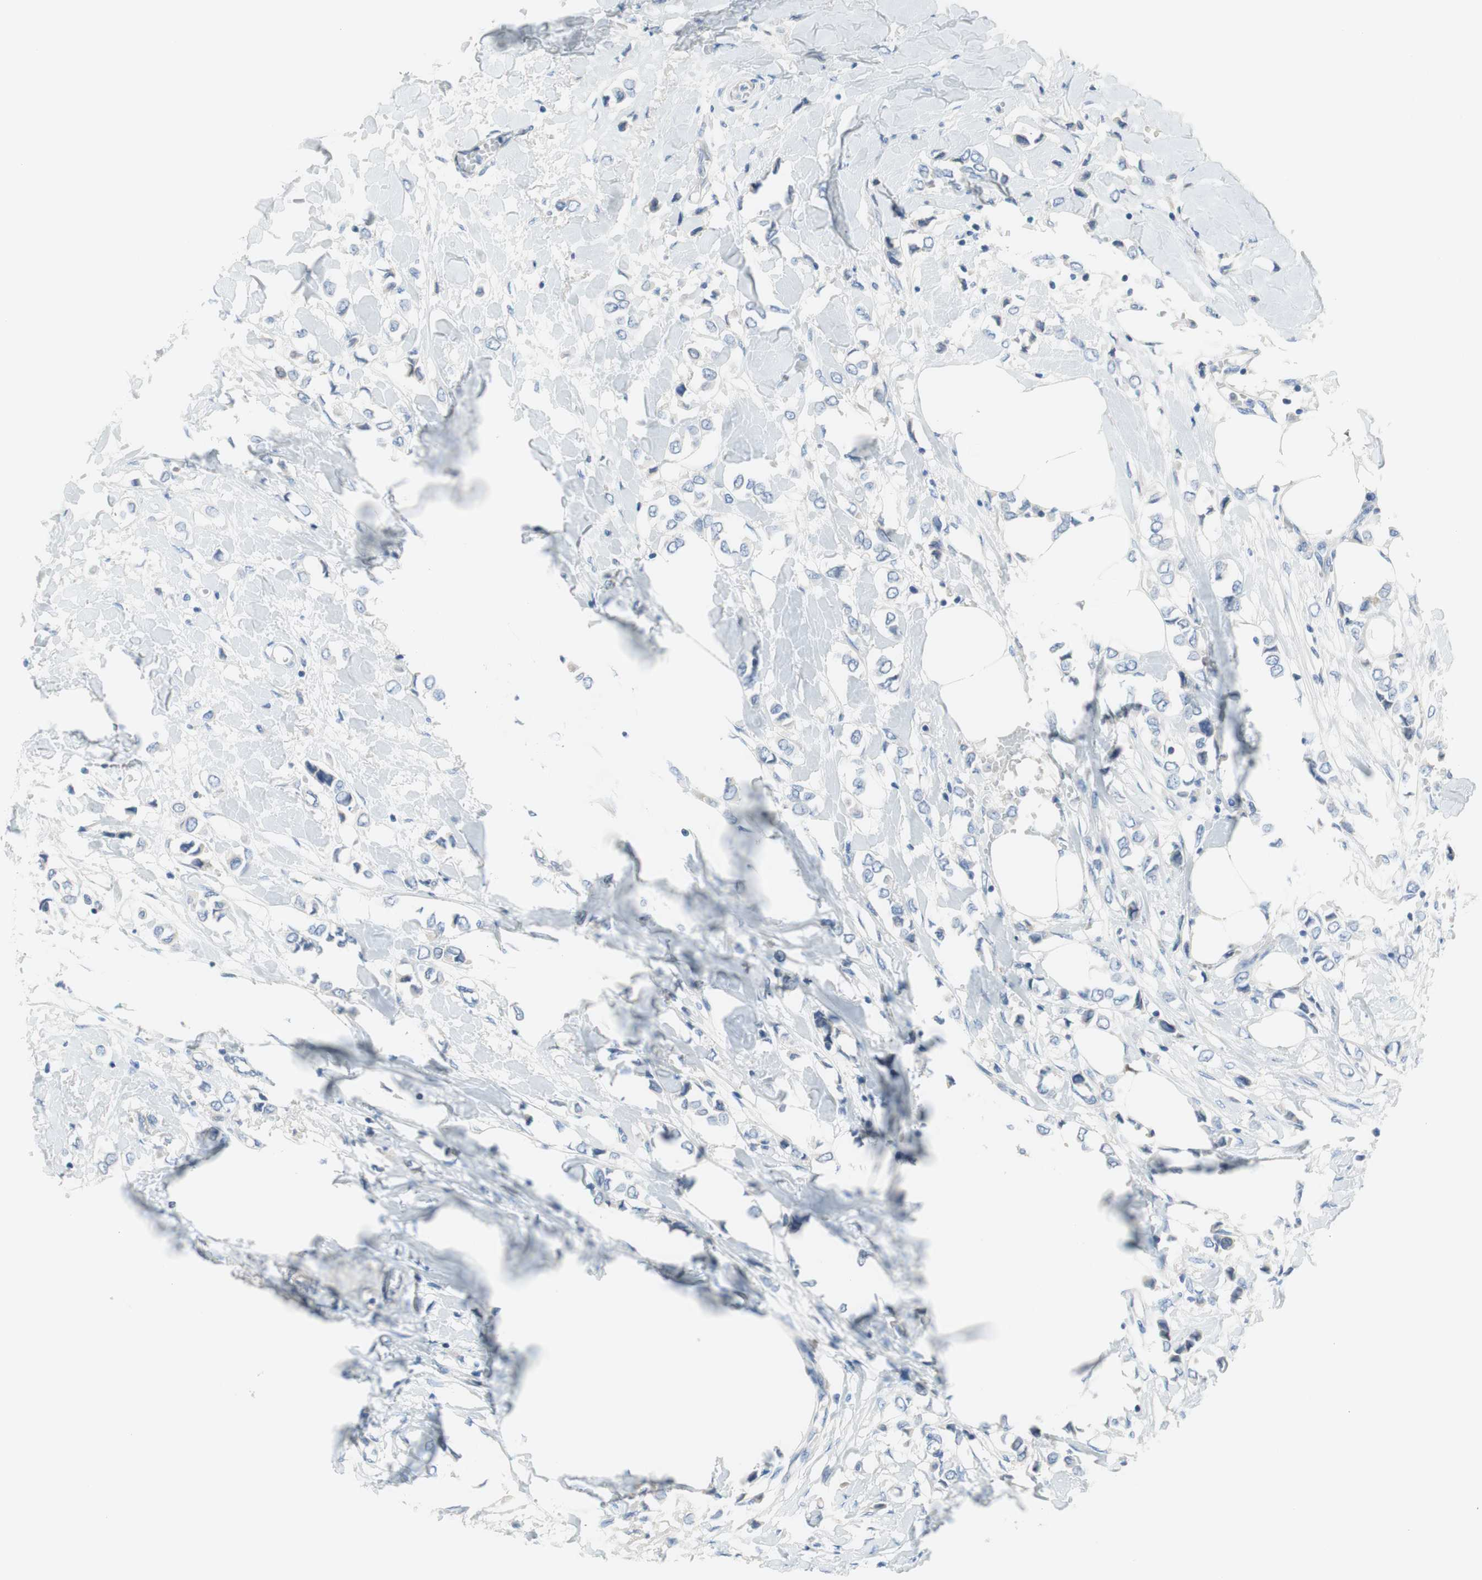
{"staining": {"intensity": "negative", "quantity": "none", "location": "none"}, "tissue": "breast cancer", "cell_type": "Tumor cells", "image_type": "cancer", "snomed": [{"axis": "morphology", "description": "Lobular carcinoma"}, {"axis": "topography", "description": "Breast"}], "caption": "Tumor cells are negative for protein expression in human breast cancer.", "gene": "FDFT1", "patient": {"sex": "female", "age": 51}}